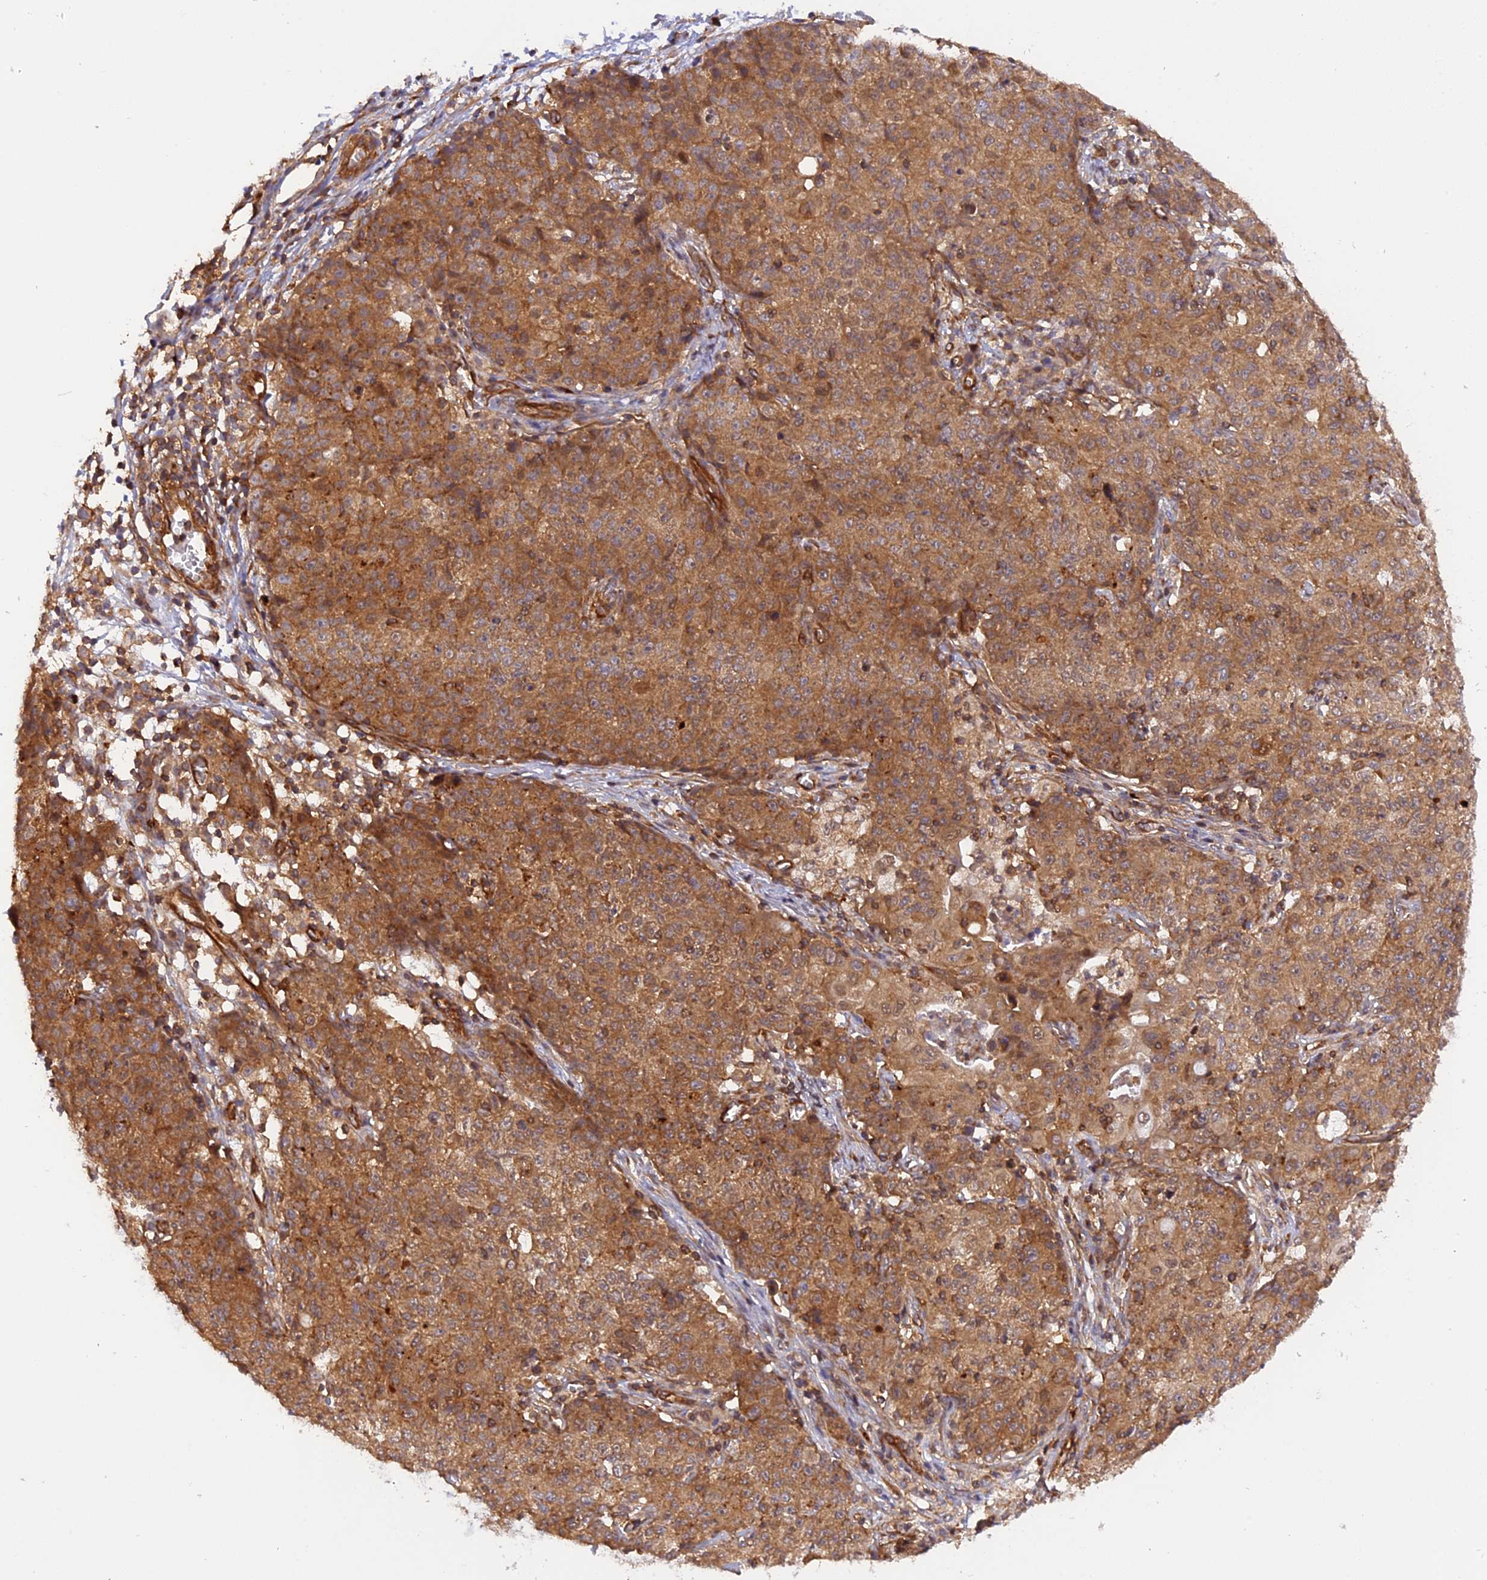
{"staining": {"intensity": "moderate", "quantity": ">75%", "location": "cytoplasmic/membranous"}, "tissue": "ovarian cancer", "cell_type": "Tumor cells", "image_type": "cancer", "snomed": [{"axis": "morphology", "description": "Carcinoma, endometroid"}, {"axis": "topography", "description": "Ovary"}], "caption": "A medium amount of moderate cytoplasmic/membranous positivity is appreciated in approximately >75% of tumor cells in ovarian cancer (endometroid carcinoma) tissue.", "gene": "C5orf22", "patient": {"sex": "female", "age": 42}}